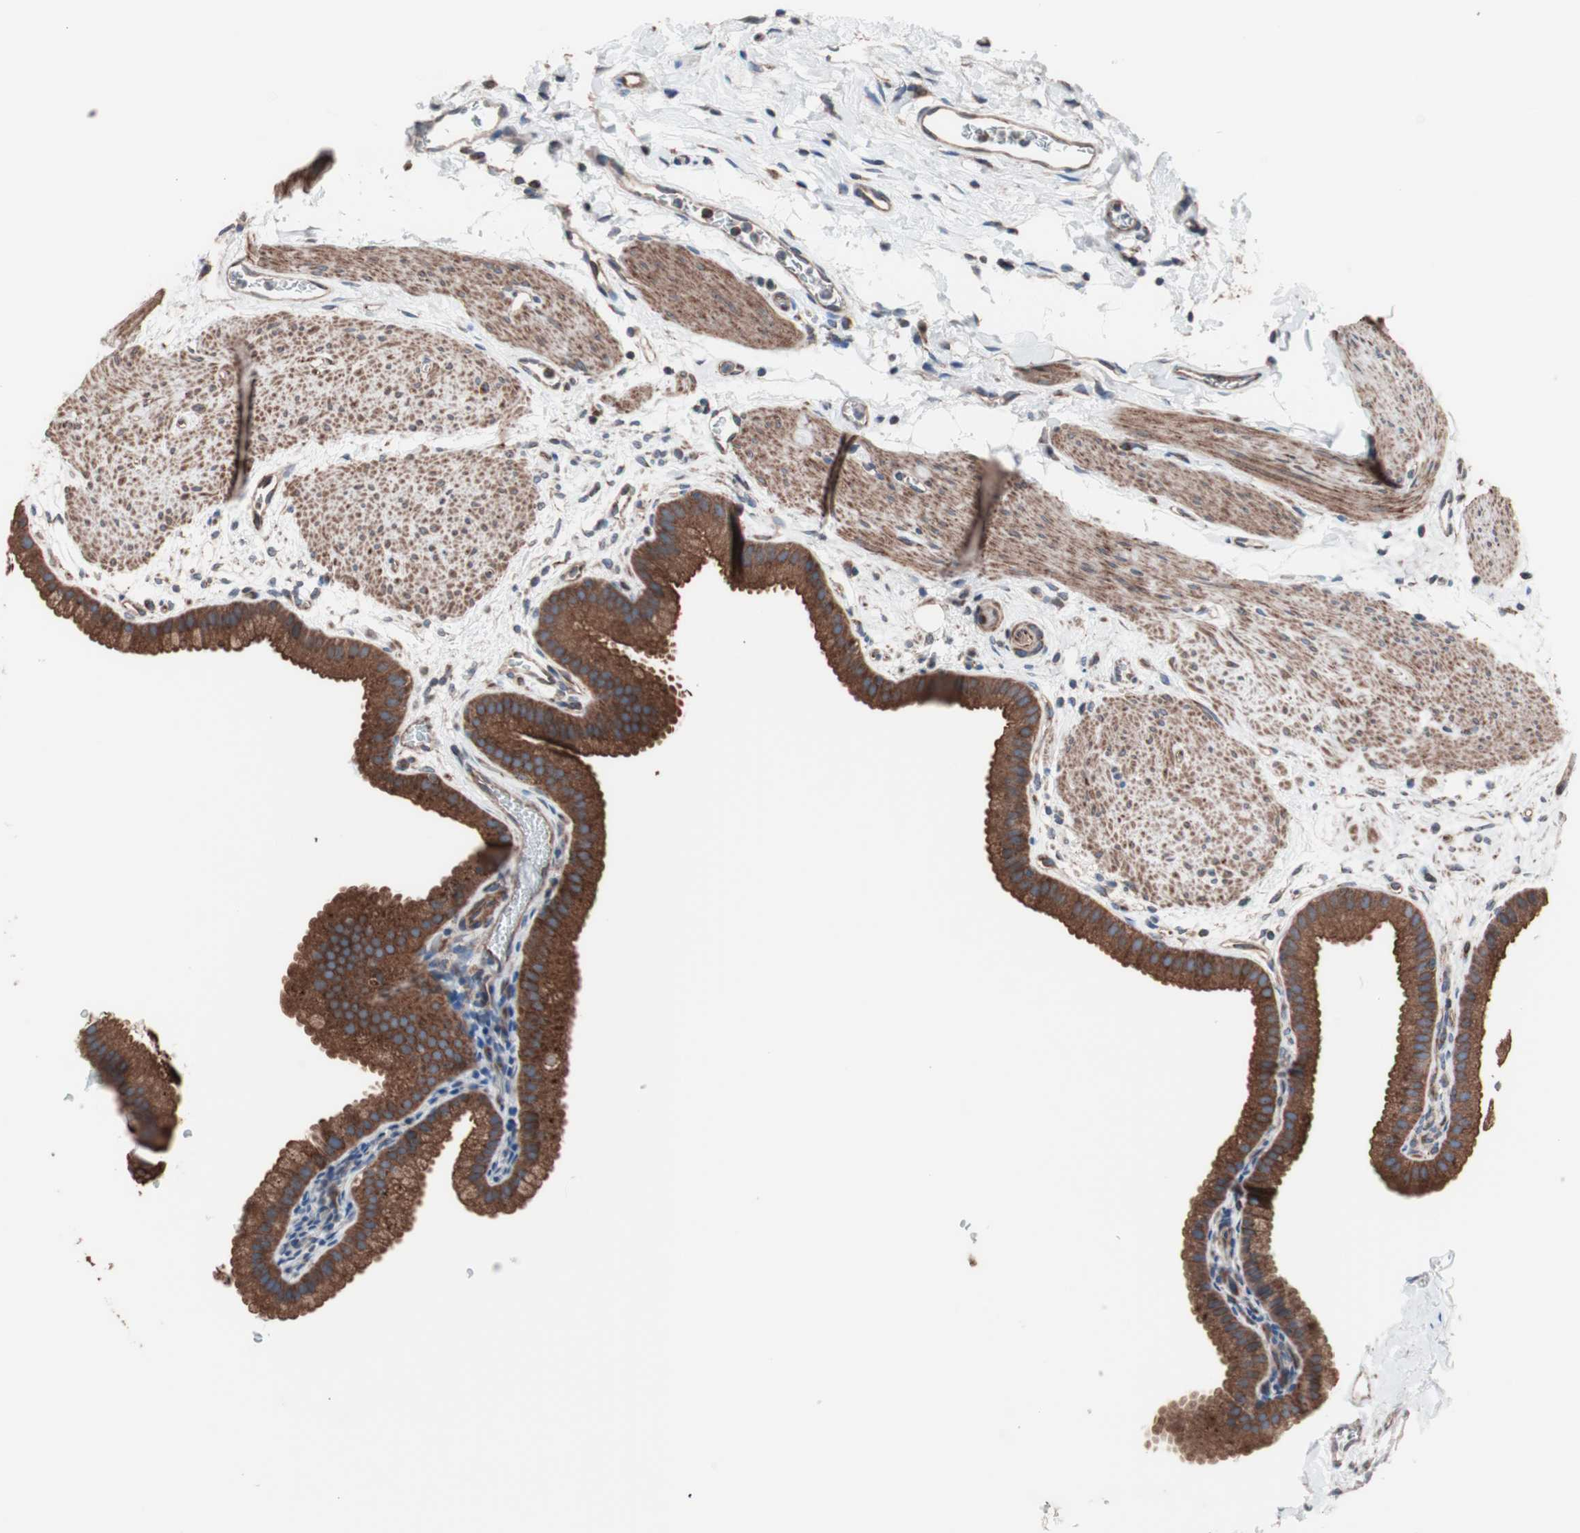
{"staining": {"intensity": "strong", "quantity": ">75%", "location": "cytoplasmic/membranous"}, "tissue": "gallbladder", "cell_type": "Glandular cells", "image_type": "normal", "snomed": [{"axis": "morphology", "description": "Normal tissue, NOS"}, {"axis": "topography", "description": "Gallbladder"}], "caption": "A brown stain labels strong cytoplasmic/membranous positivity of a protein in glandular cells of benign human gallbladder. (DAB IHC, brown staining for protein, blue staining for nuclei).", "gene": "CTTNBP2NL", "patient": {"sex": "female", "age": 64}}